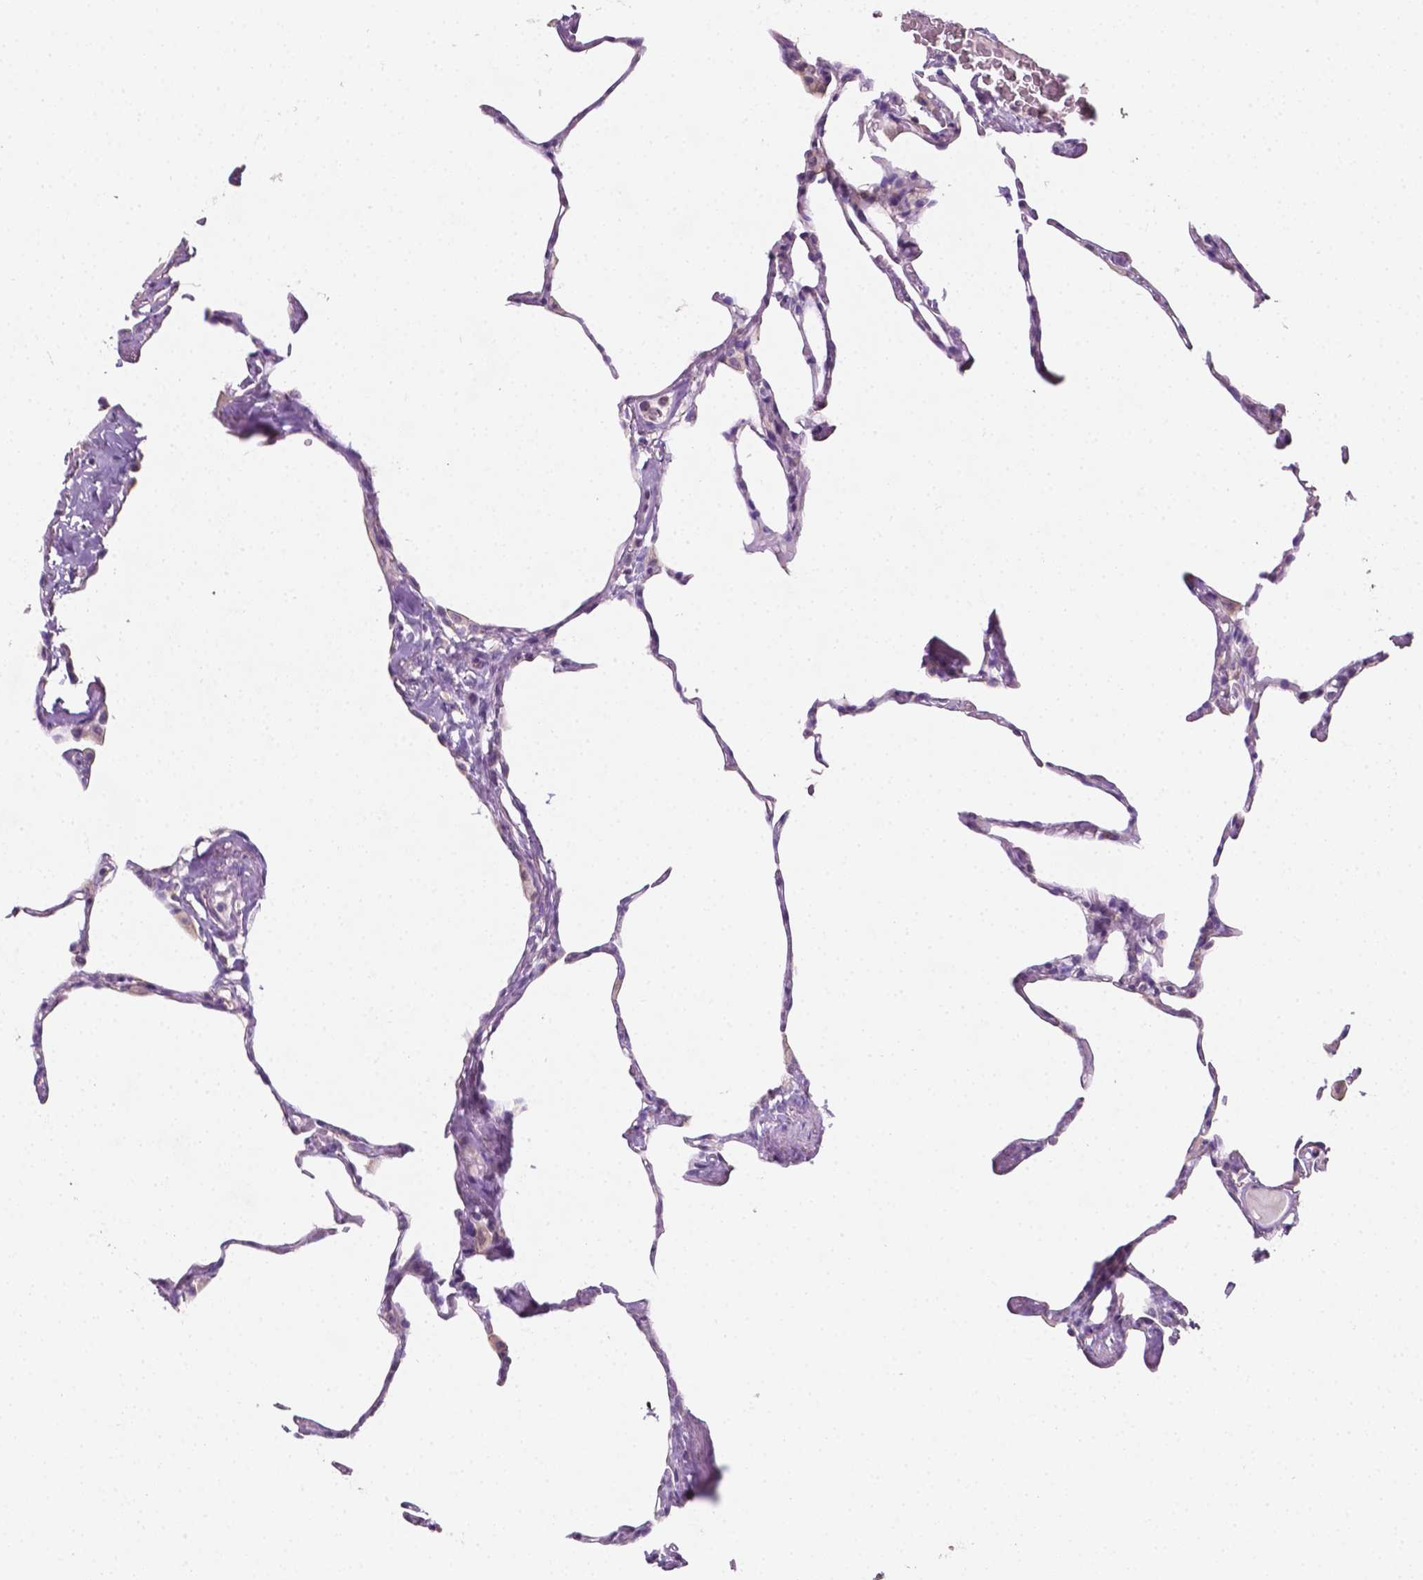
{"staining": {"intensity": "negative", "quantity": "none", "location": "none"}, "tissue": "lung", "cell_type": "Alveolar cells", "image_type": "normal", "snomed": [{"axis": "morphology", "description": "Normal tissue, NOS"}, {"axis": "topography", "description": "Lung"}], "caption": "An image of lung stained for a protein reveals no brown staining in alveolar cells.", "gene": "EGFR", "patient": {"sex": "male", "age": 65}}